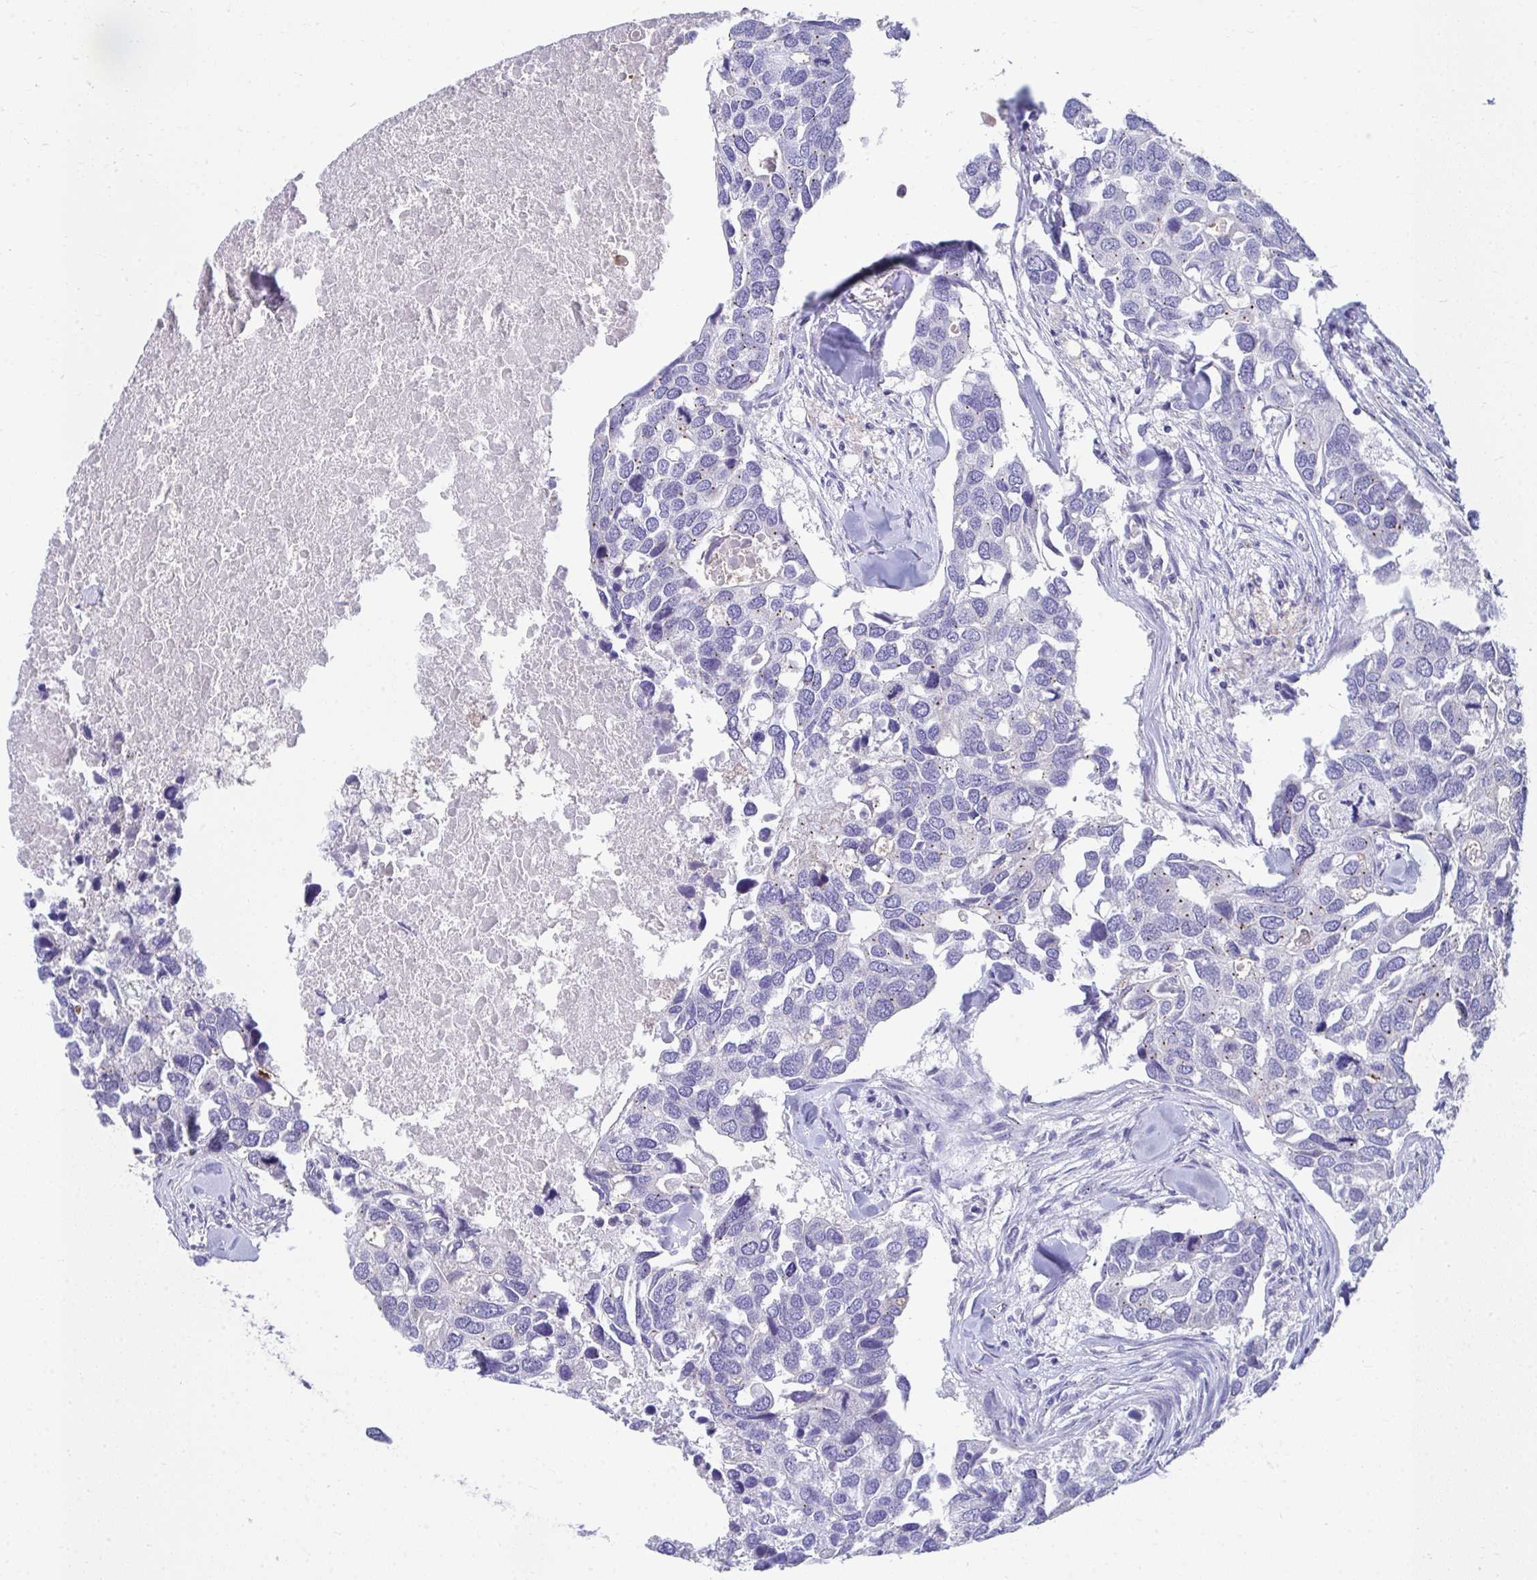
{"staining": {"intensity": "negative", "quantity": "none", "location": "none"}, "tissue": "breast cancer", "cell_type": "Tumor cells", "image_type": "cancer", "snomed": [{"axis": "morphology", "description": "Duct carcinoma"}, {"axis": "topography", "description": "Breast"}], "caption": "Immunohistochemistry micrograph of neoplastic tissue: breast cancer (infiltrating ductal carcinoma) stained with DAB (3,3'-diaminobenzidine) displays no significant protein staining in tumor cells.", "gene": "TMPRSS2", "patient": {"sex": "female", "age": 83}}